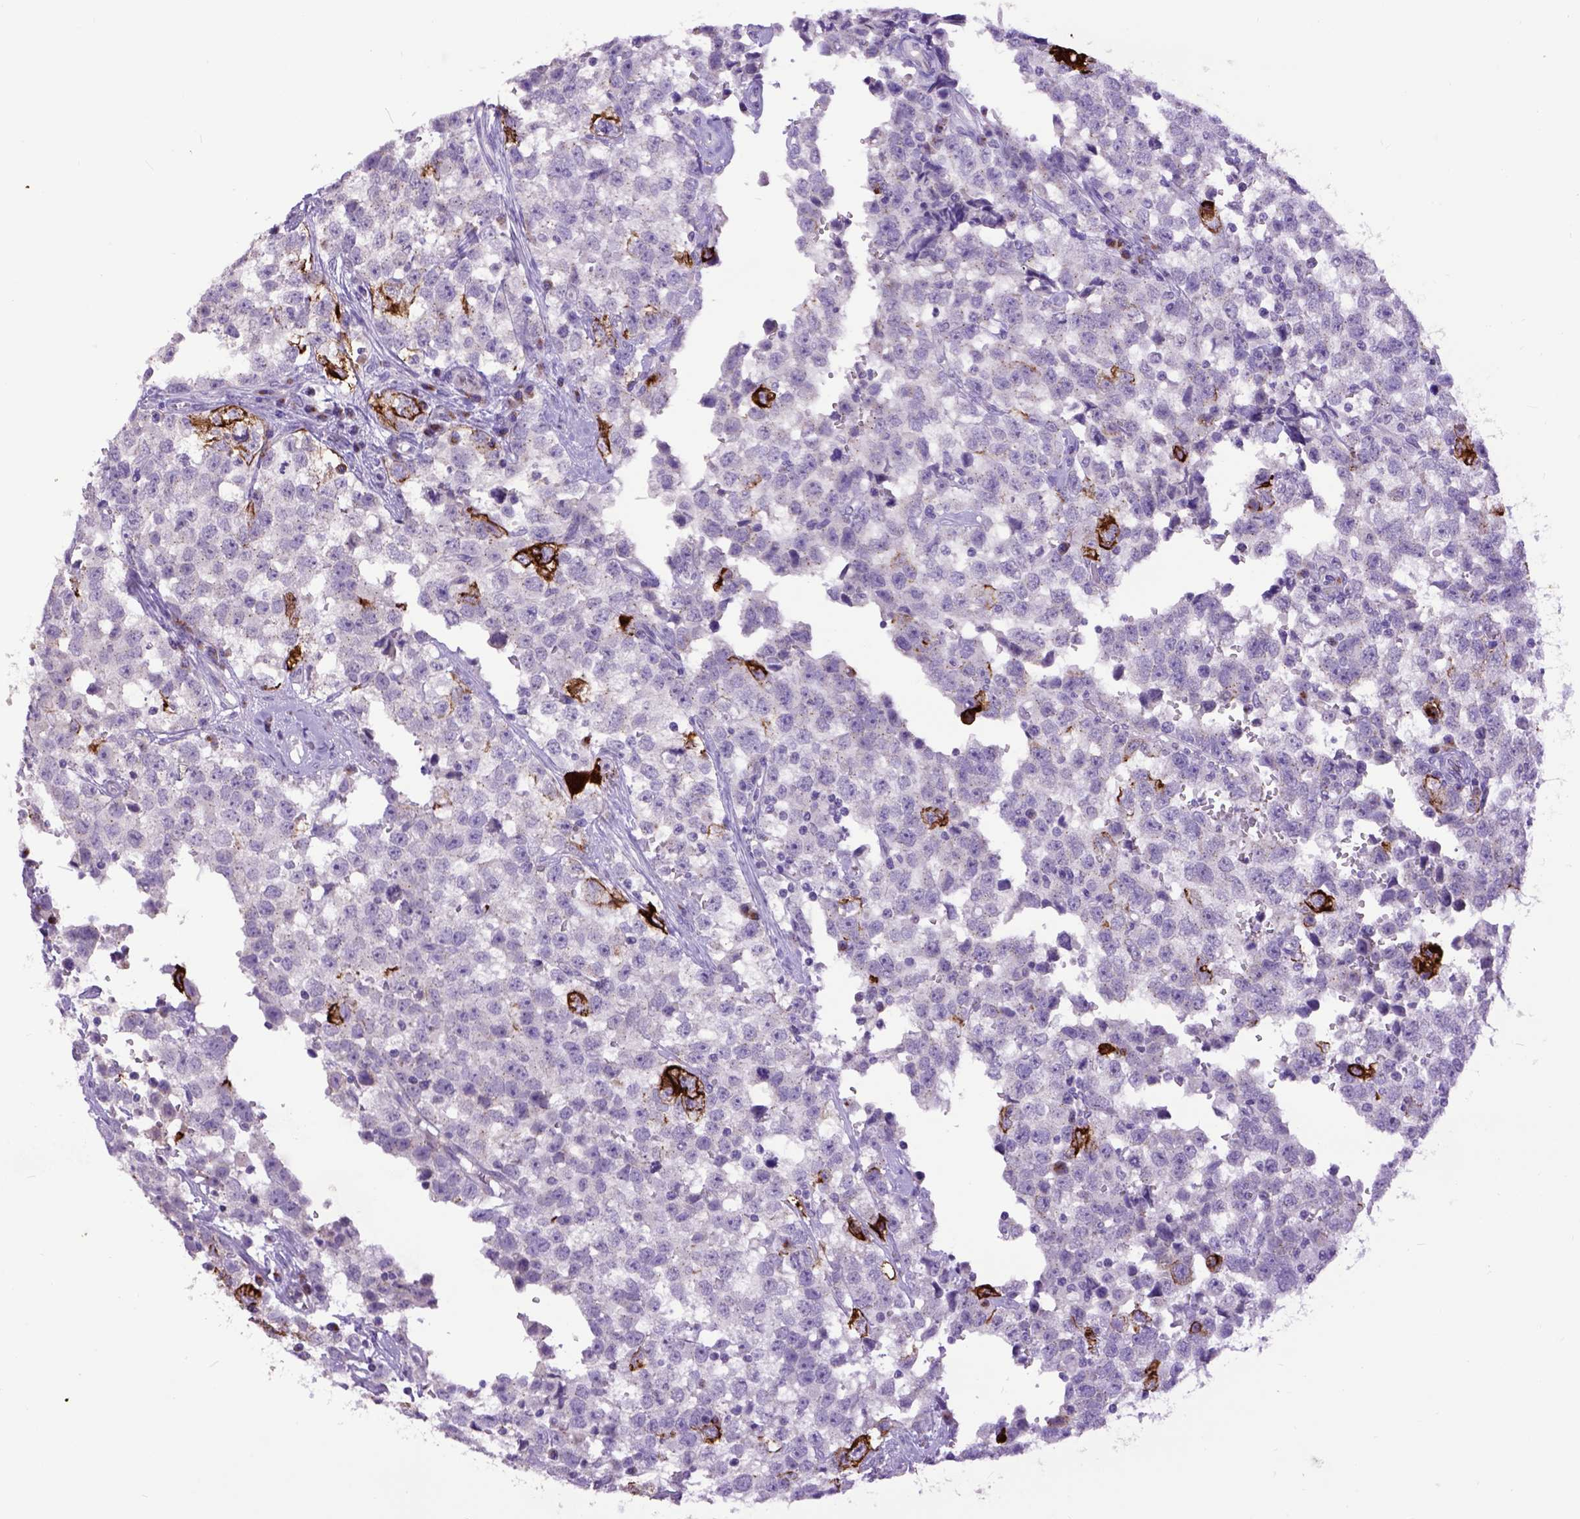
{"staining": {"intensity": "negative", "quantity": "none", "location": "none"}, "tissue": "testis cancer", "cell_type": "Tumor cells", "image_type": "cancer", "snomed": [{"axis": "morphology", "description": "Seminoma, NOS"}, {"axis": "topography", "description": "Testis"}], "caption": "High power microscopy photomicrograph of an immunohistochemistry (IHC) photomicrograph of seminoma (testis), revealing no significant positivity in tumor cells.", "gene": "RAB25", "patient": {"sex": "male", "age": 34}}